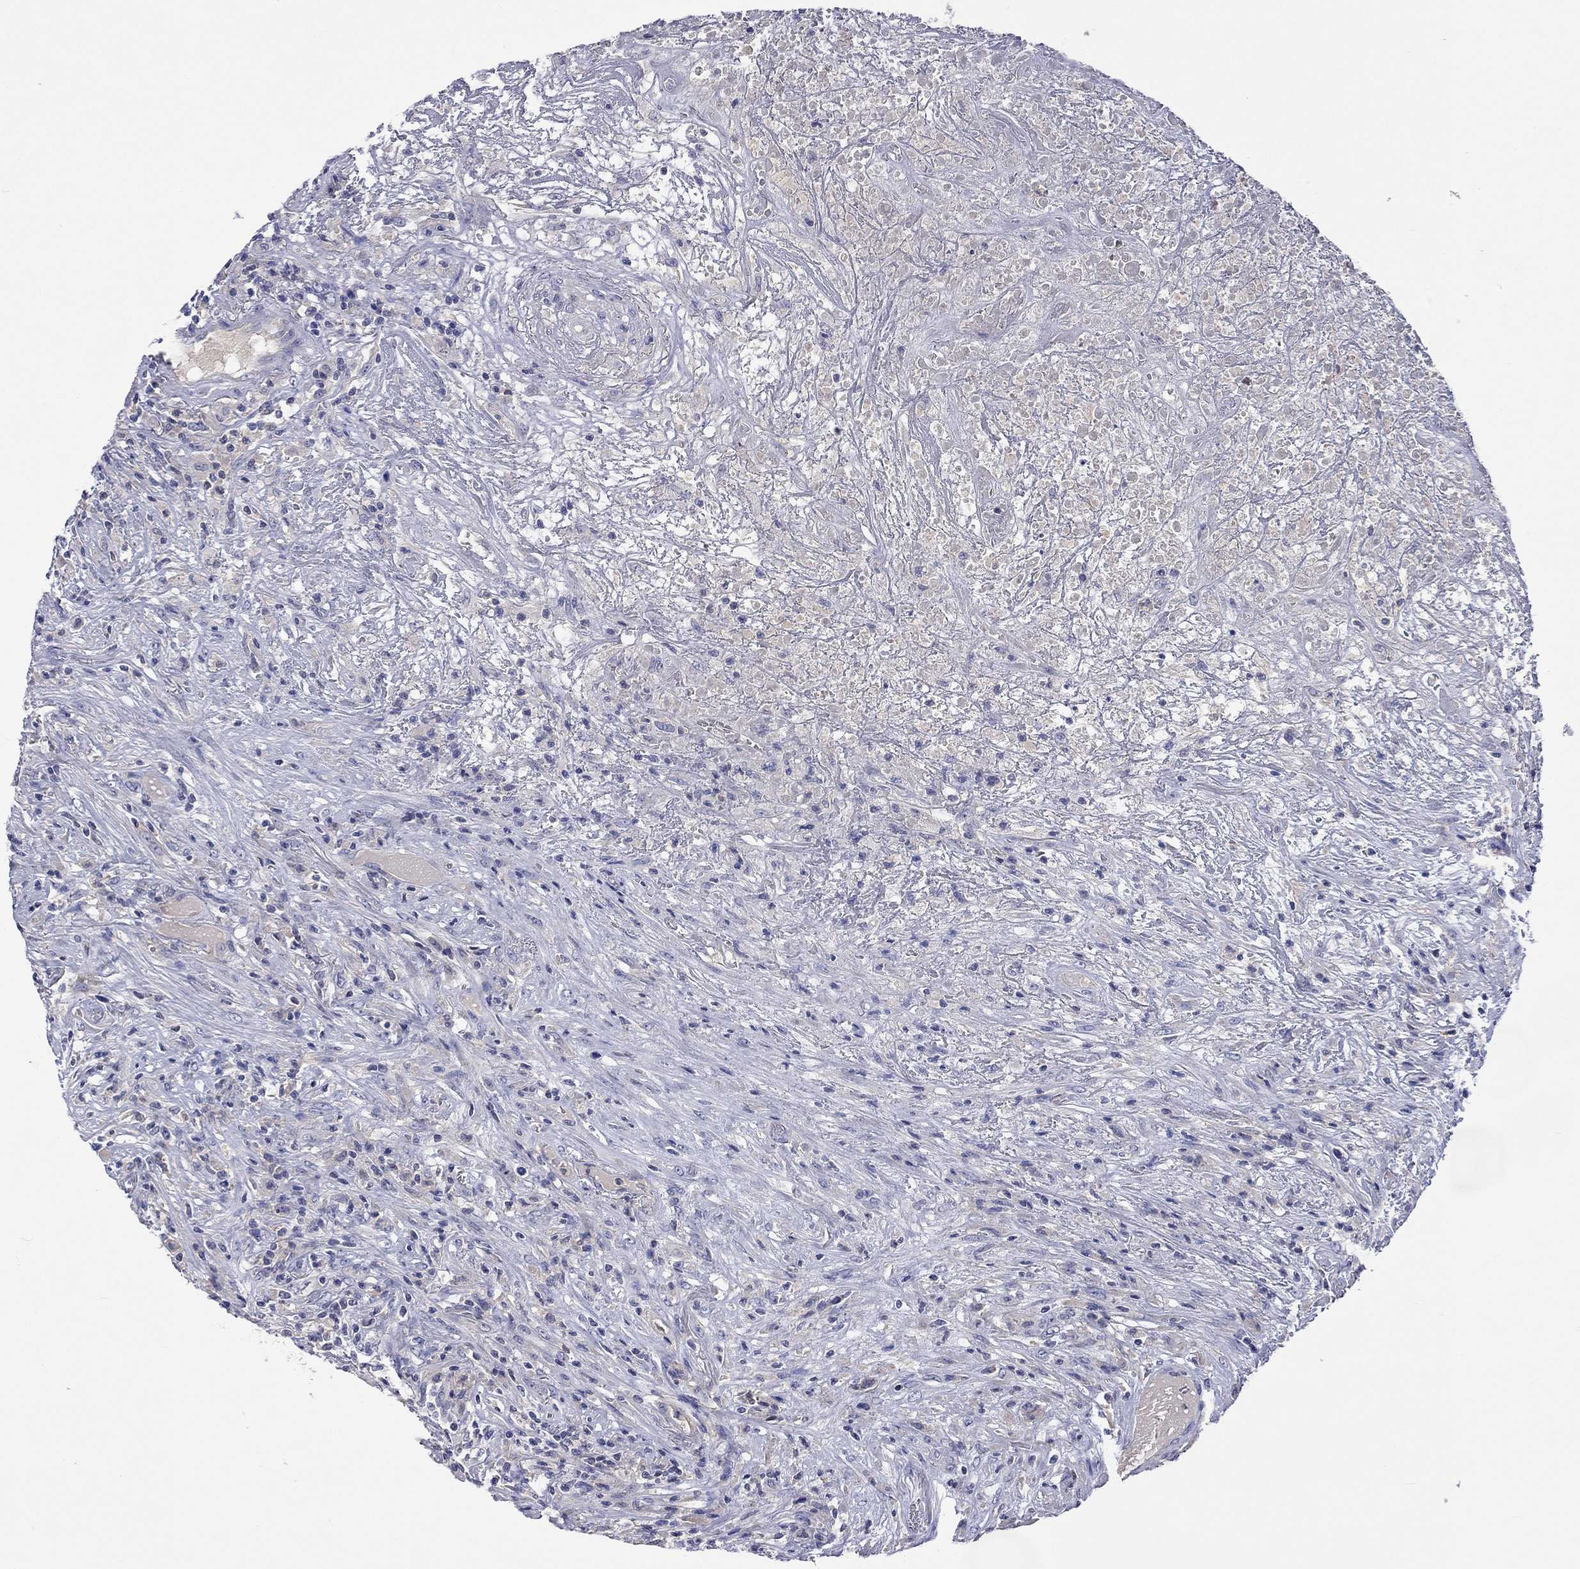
{"staining": {"intensity": "negative", "quantity": "none", "location": "none"}, "tissue": "lymphoma", "cell_type": "Tumor cells", "image_type": "cancer", "snomed": [{"axis": "morphology", "description": "Malignant lymphoma, non-Hodgkin's type, High grade"}, {"axis": "topography", "description": "Lung"}], "caption": "Tumor cells show no significant protein expression in lymphoma.", "gene": "LRFN4", "patient": {"sex": "male", "age": 79}}